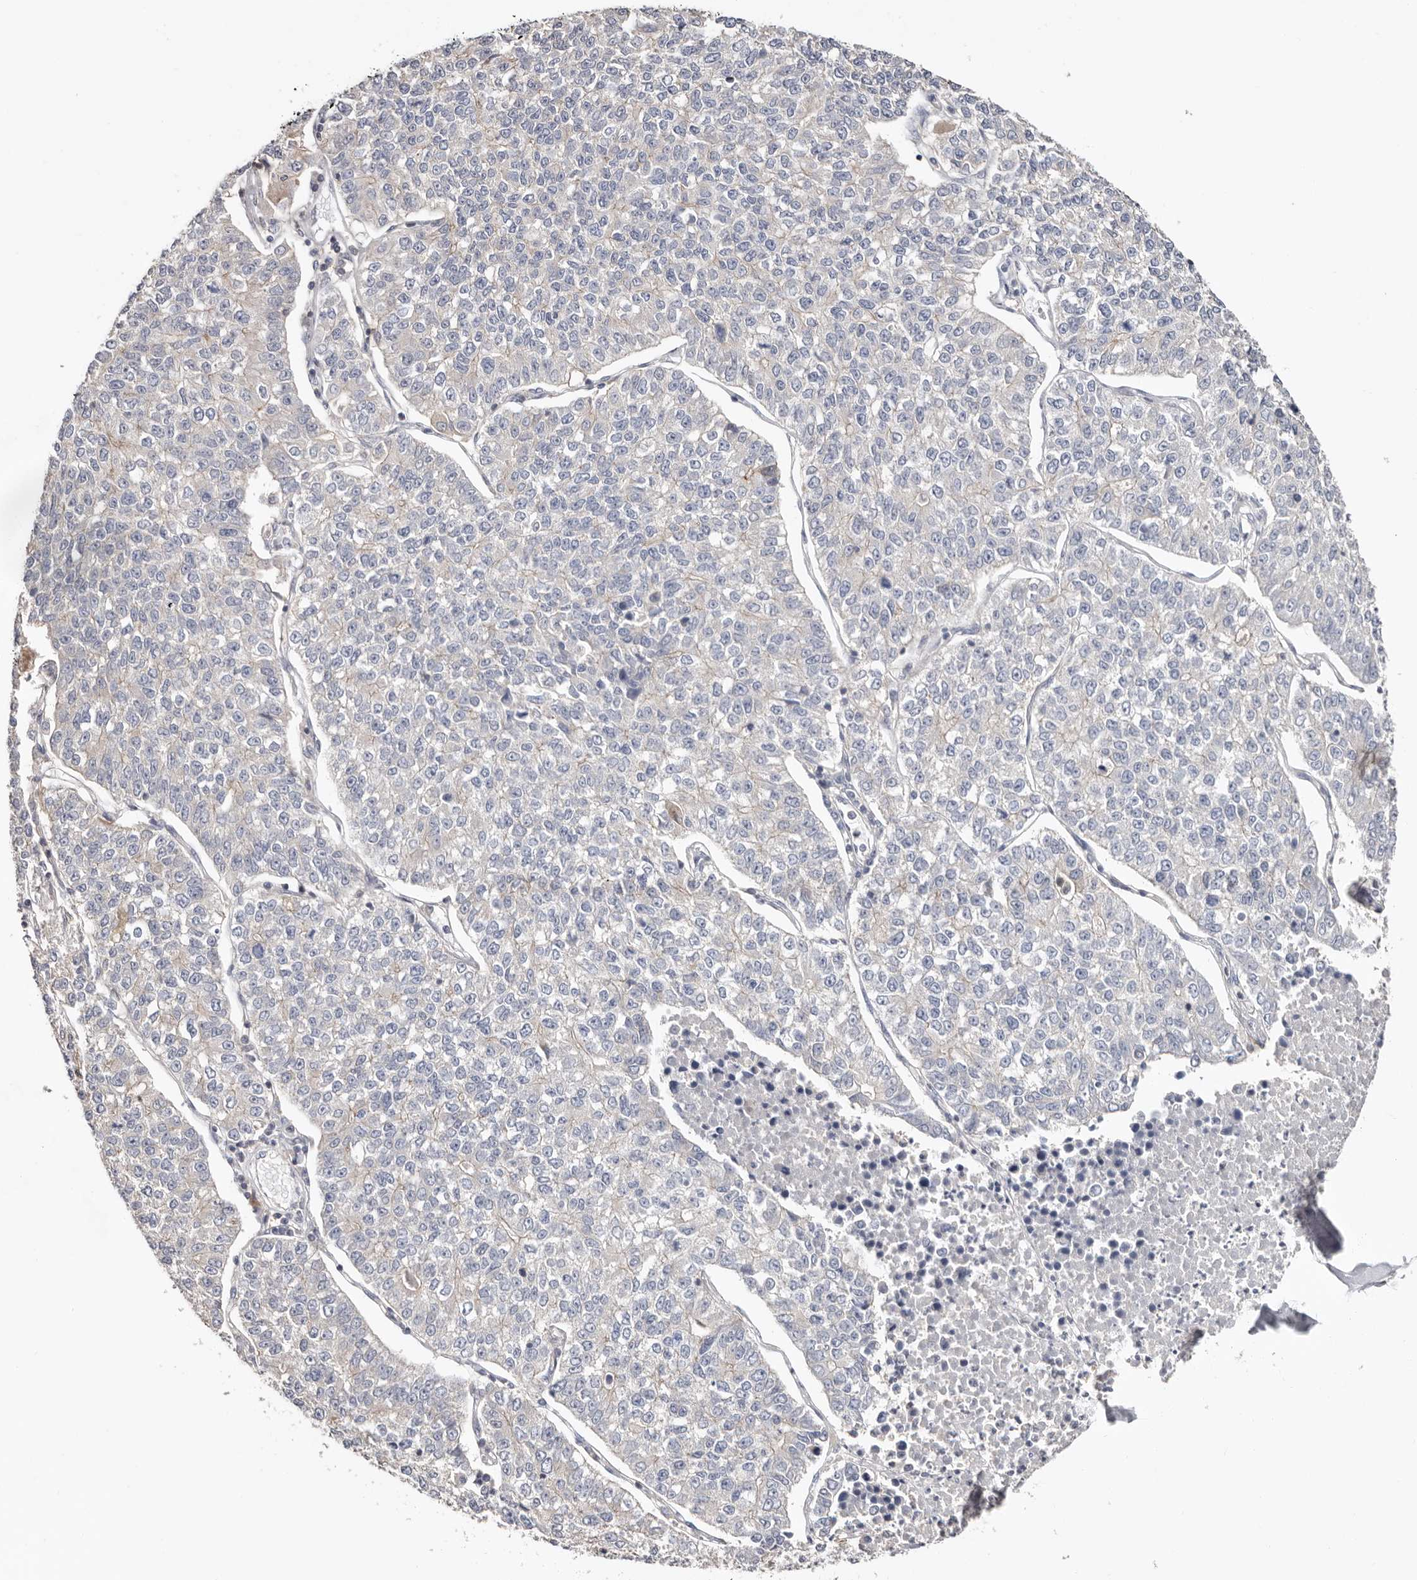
{"staining": {"intensity": "negative", "quantity": "none", "location": "none"}, "tissue": "lung cancer", "cell_type": "Tumor cells", "image_type": "cancer", "snomed": [{"axis": "morphology", "description": "Adenocarcinoma, NOS"}, {"axis": "topography", "description": "Lung"}], "caption": "Tumor cells show no significant expression in lung adenocarcinoma. (DAB immunohistochemistry (IHC) with hematoxylin counter stain).", "gene": "S100A14", "patient": {"sex": "male", "age": 49}}